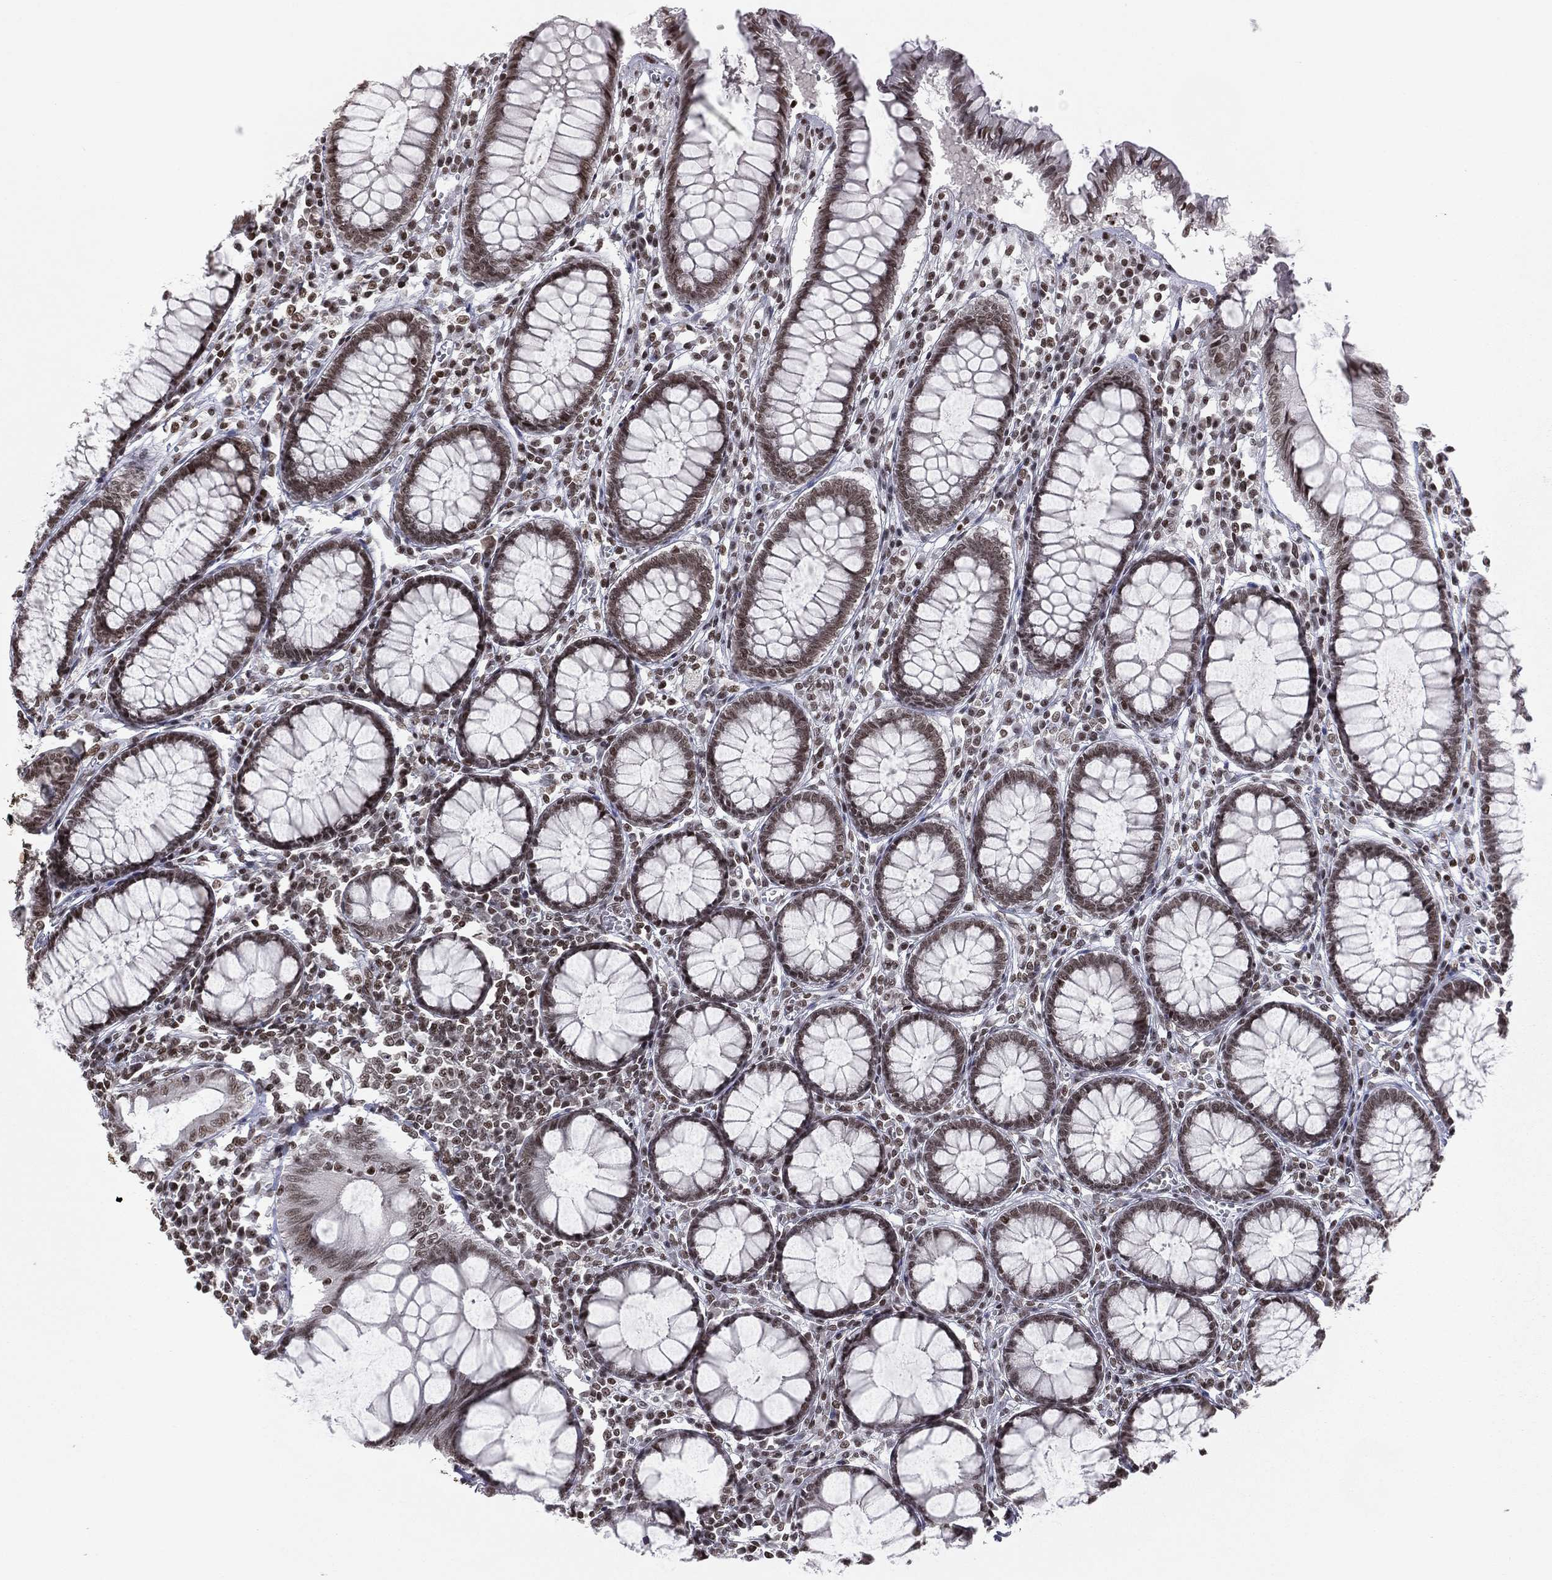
{"staining": {"intensity": "negative", "quantity": "none", "location": "none"}, "tissue": "colon", "cell_type": "Endothelial cells", "image_type": "normal", "snomed": [{"axis": "morphology", "description": "Normal tissue, NOS"}, {"axis": "topography", "description": "Colon"}], "caption": "Immunohistochemistry (IHC) of normal human colon demonstrates no staining in endothelial cells.", "gene": "RFX7", "patient": {"sex": "male", "age": 65}}